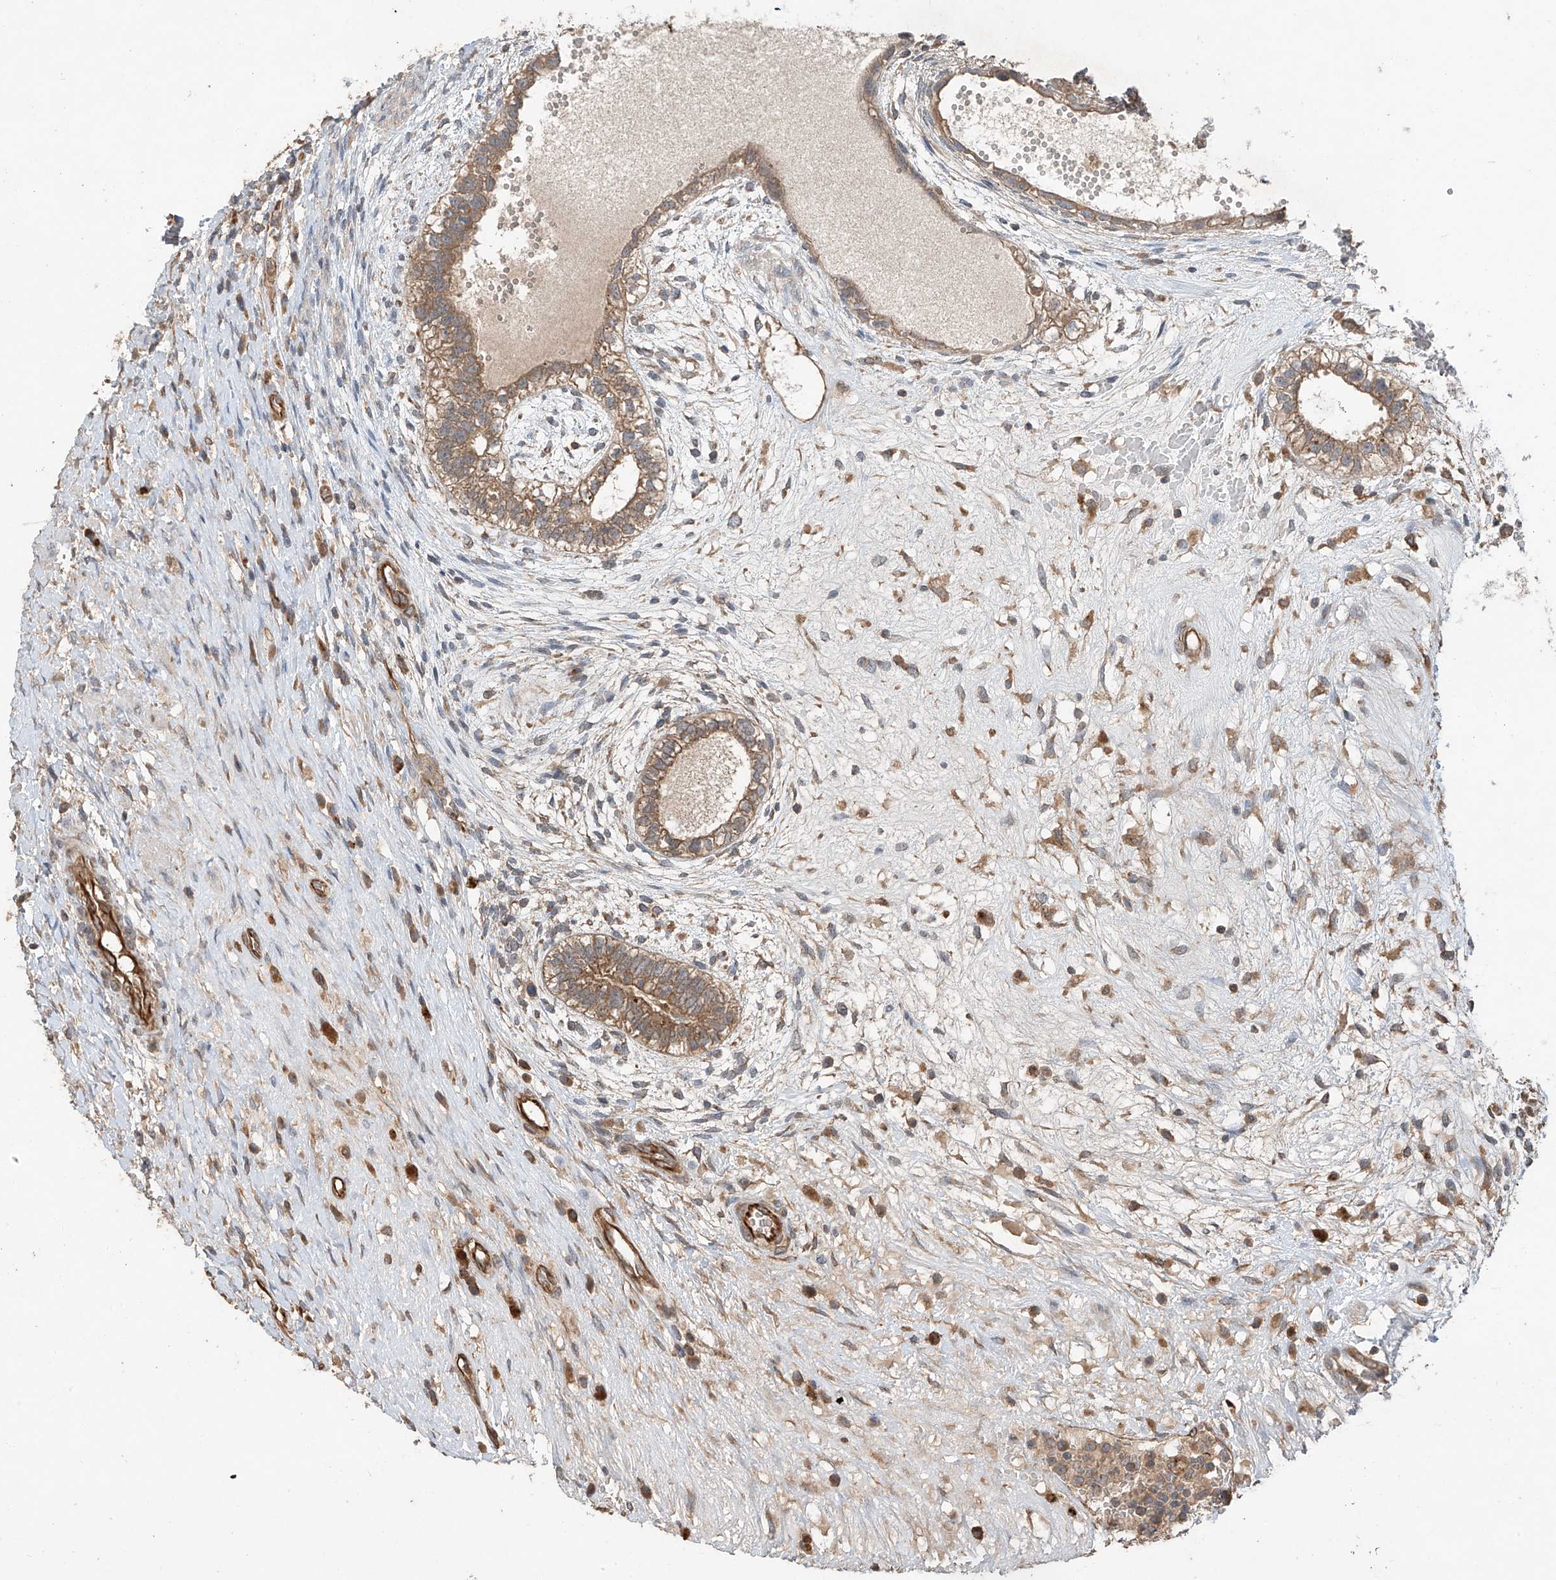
{"staining": {"intensity": "moderate", "quantity": "25%-75%", "location": "cytoplasmic/membranous"}, "tissue": "testis cancer", "cell_type": "Tumor cells", "image_type": "cancer", "snomed": [{"axis": "morphology", "description": "Carcinoma, Embryonal, NOS"}, {"axis": "topography", "description": "Testis"}], "caption": "Brown immunohistochemical staining in testis cancer shows moderate cytoplasmic/membranous staining in approximately 25%-75% of tumor cells. Using DAB (brown) and hematoxylin (blue) stains, captured at high magnification using brightfield microscopy.", "gene": "AGBL5", "patient": {"sex": "male", "age": 26}}